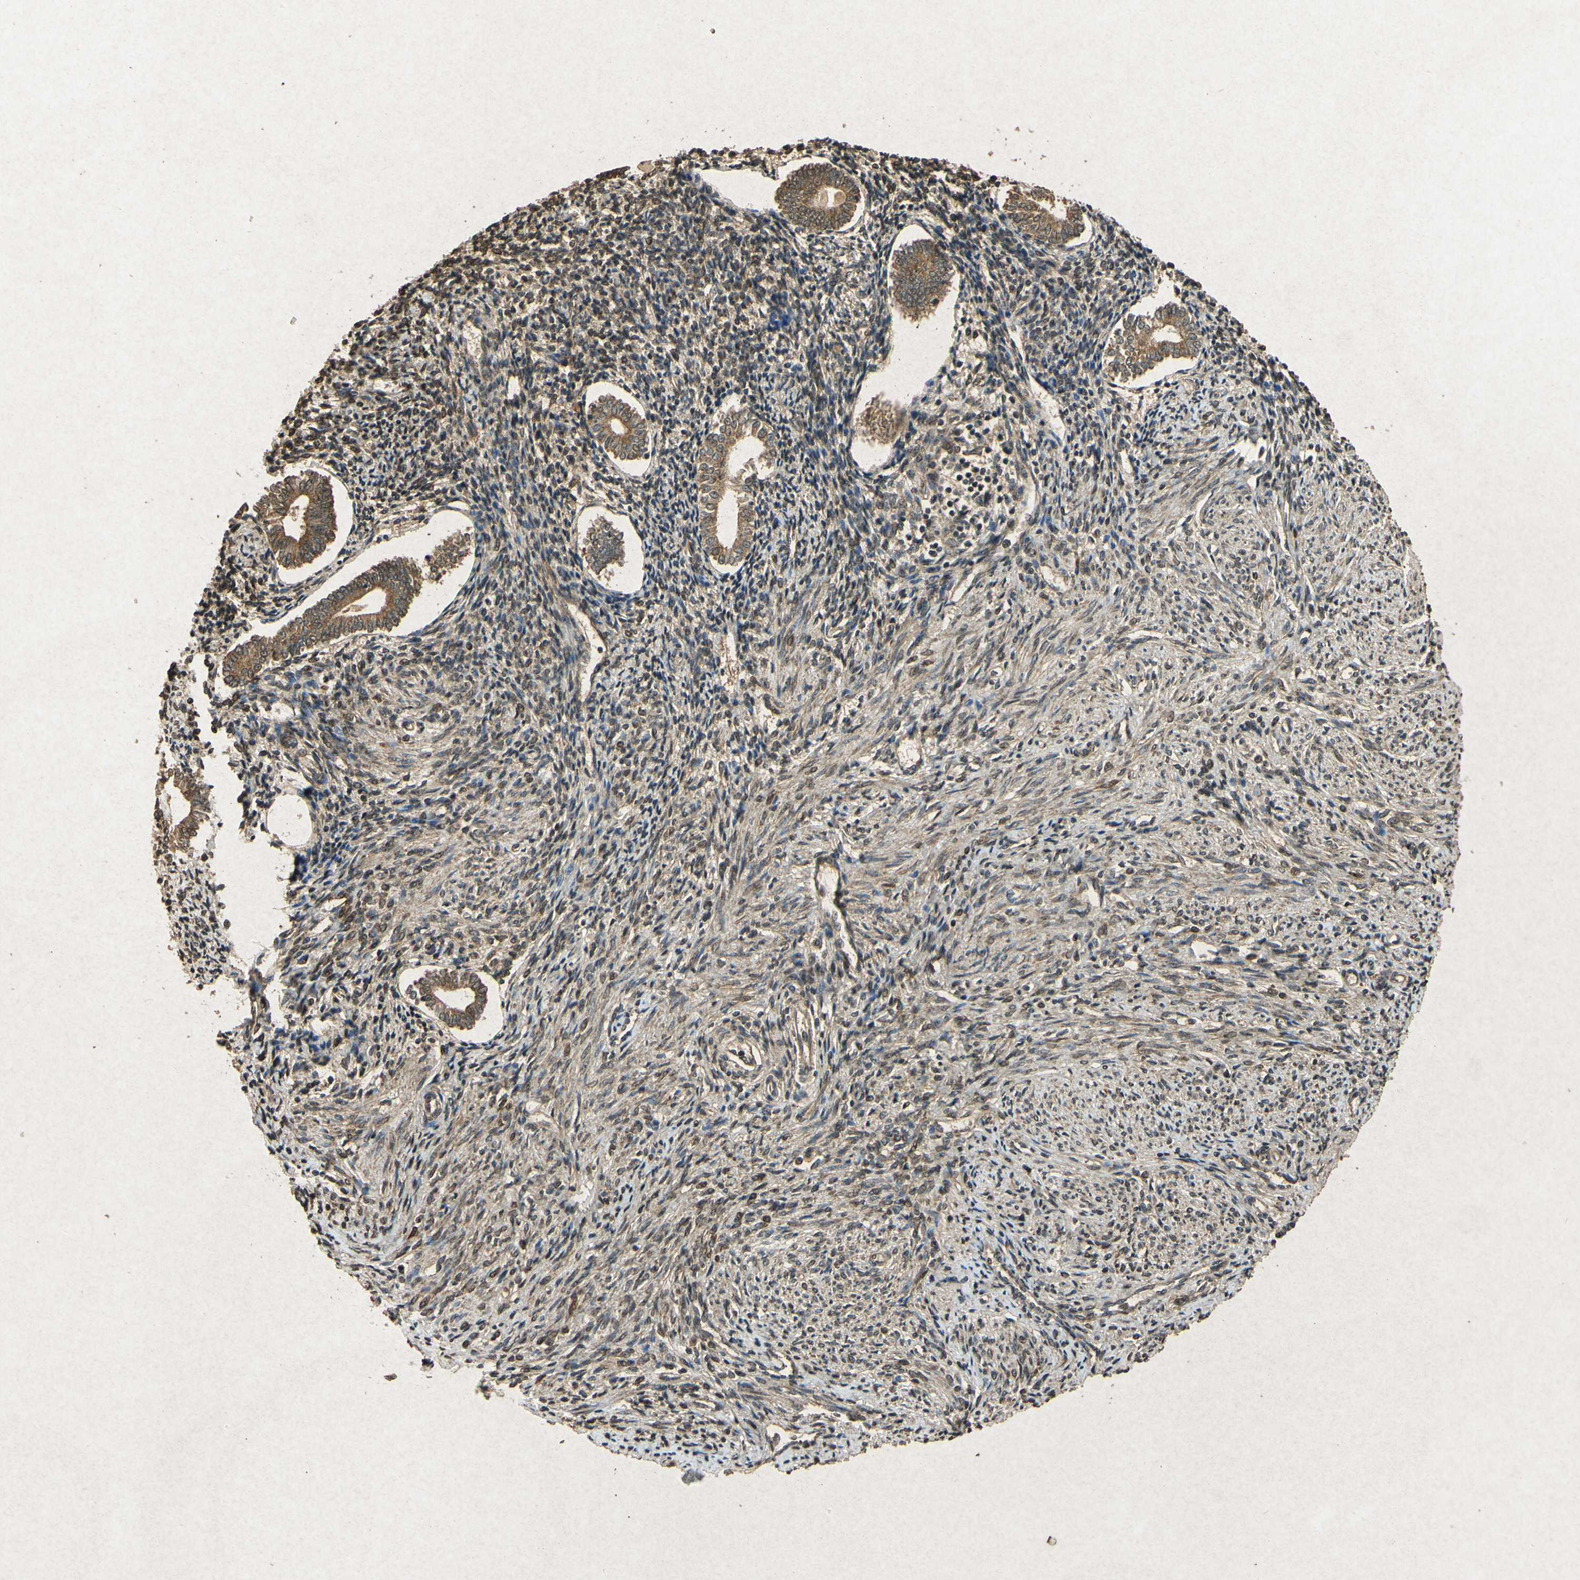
{"staining": {"intensity": "moderate", "quantity": ">75%", "location": "cytoplasmic/membranous,nuclear"}, "tissue": "endometrium", "cell_type": "Cells in endometrial stroma", "image_type": "normal", "snomed": [{"axis": "morphology", "description": "Normal tissue, NOS"}, {"axis": "topography", "description": "Endometrium"}], "caption": "This histopathology image exhibits unremarkable endometrium stained with immunohistochemistry to label a protein in brown. The cytoplasmic/membranous,nuclear of cells in endometrial stroma show moderate positivity for the protein. Nuclei are counter-stained blue.", "gene": "ATP6V1H", "patient": {"sex": "female", "age": 71}}